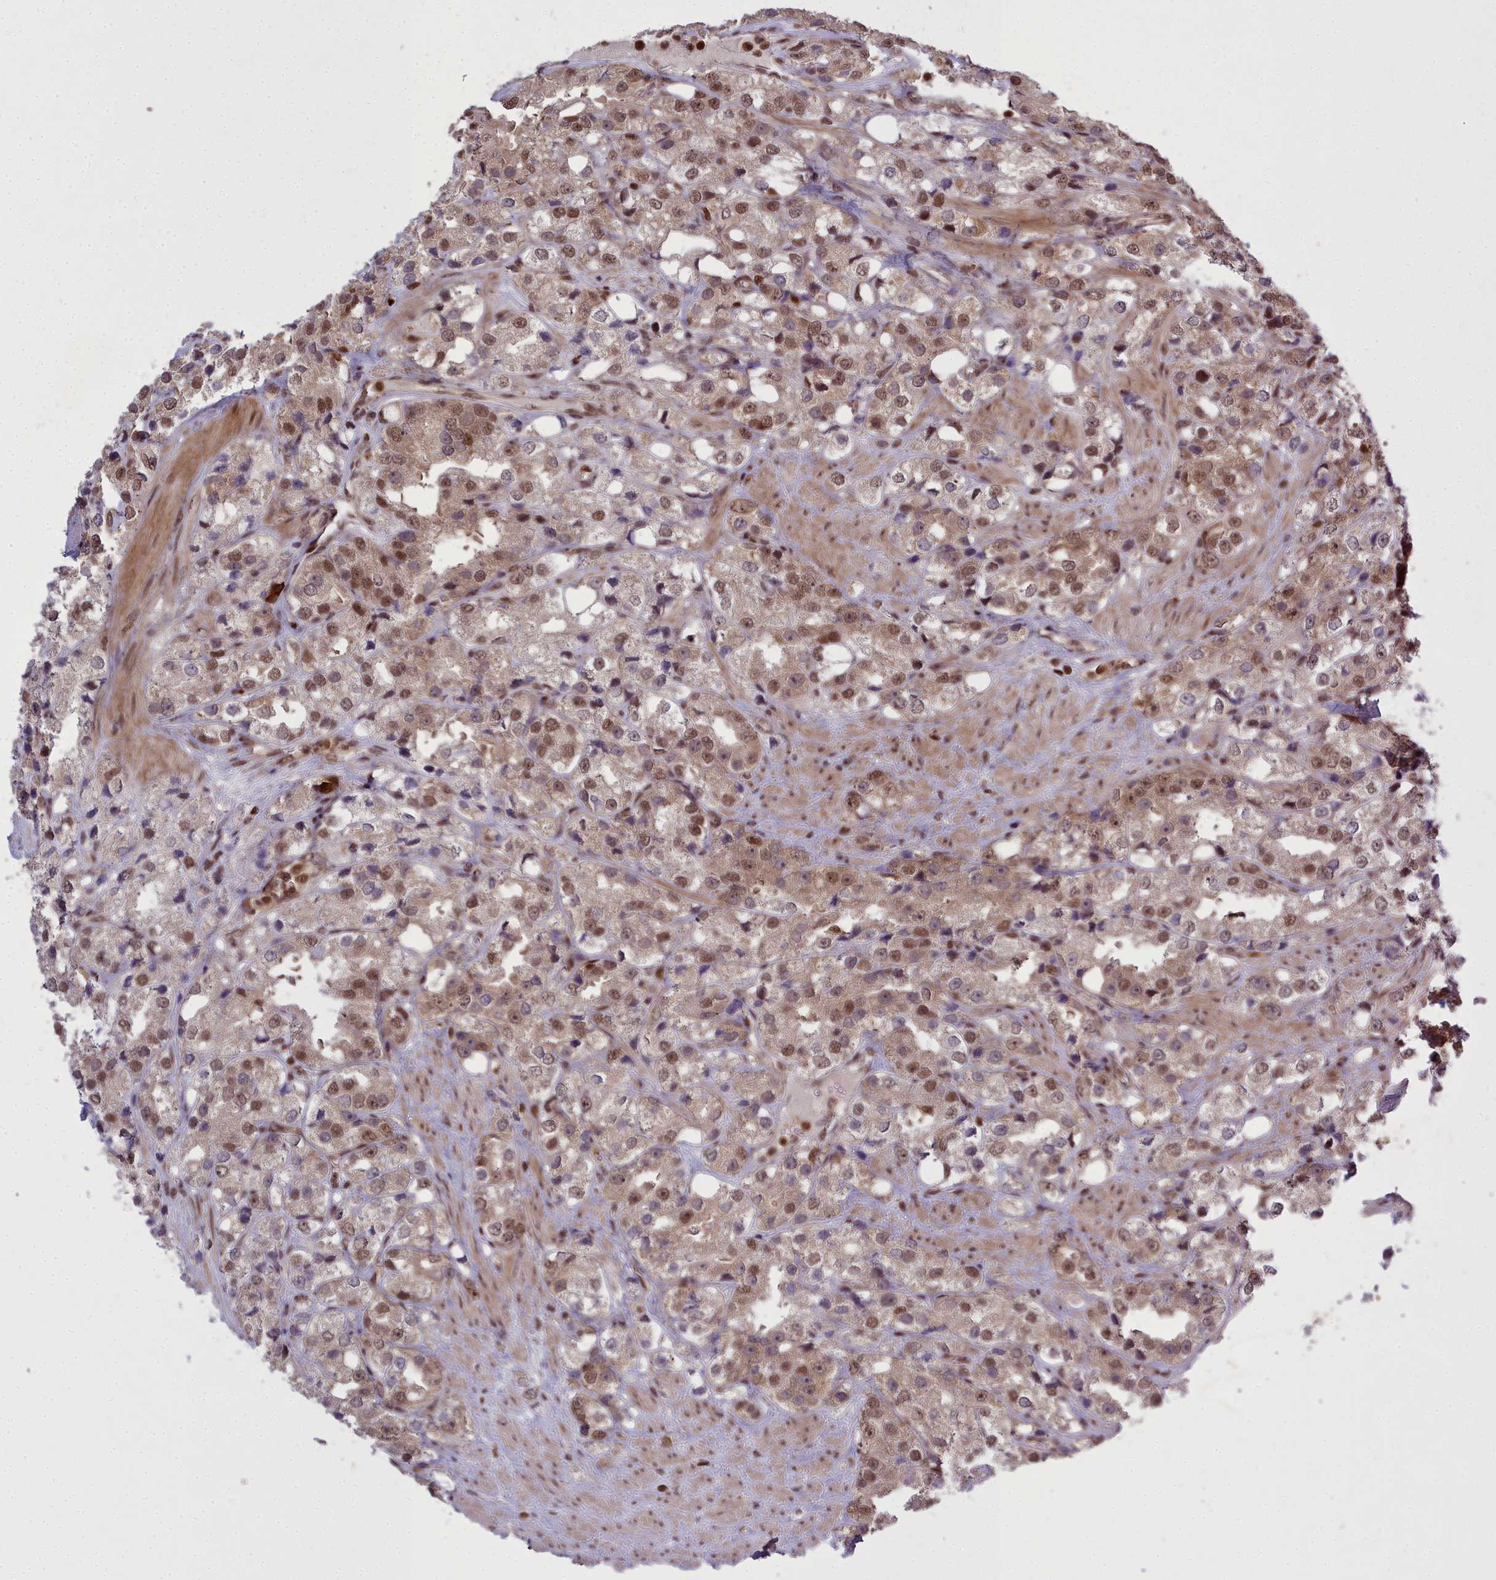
{"staining": {"intensity": "moderate", "quantity": ">75%", "location": "nuclear"}, "tissue": "prostate cancer", "cell_type": "Tumor cells", "image_type": "cancer", "snomed": [{"axis": "morphology", "description": "Adenocarcinoma, NOS"}, {"axis": "topography", "description": "Prostate"}], "caption": "IHC micrograph of neoplastic tissue: human adenocarcinoma (prostate) stained using IHC reveals medium levels of moderate protein expression localized specifically in the nuclear of tumor cells, appearing as a nuclear brown color.", "gene": "GMEB1", "patient": {"sex": "male", "age": 79}}